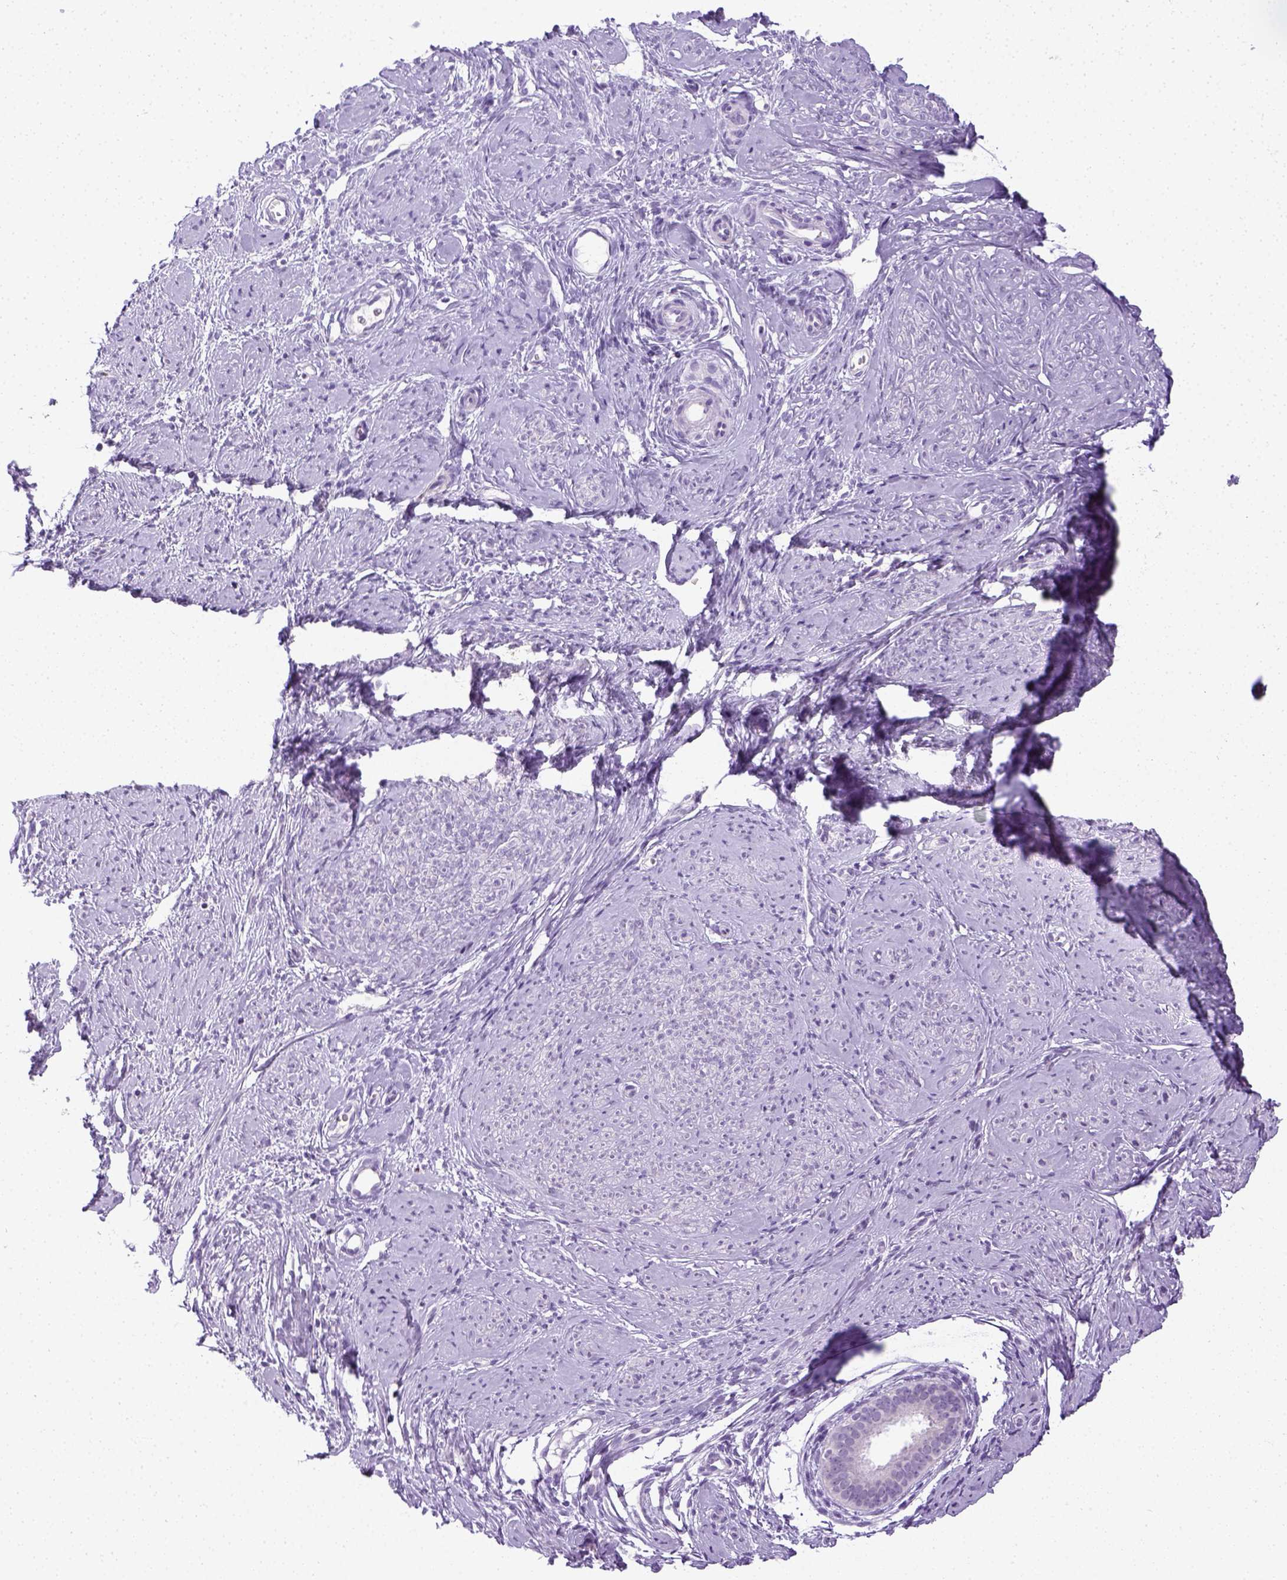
{"staining": {"intensity": "negative", "quantity": "none", "location": "none"}, "tissue": "smooth muscle", "cell_type": "Smooth muscle cells", "image_type": "normal", "snomed": [{"axis": "morphology", "description": "Normal tissue, NOS"}, {"axis": "topography", "description": "Smooth muscle"}], "caption": "Smooth muscle cells show no significant protein staining in benign smooth muscle. (Stains: DAB IHC with hematoxylin counter stain, Microscopy: brightfield microscopy at high magnification).", "gene": "LGSN", "patient": {"sex": "female", "age": 48}}